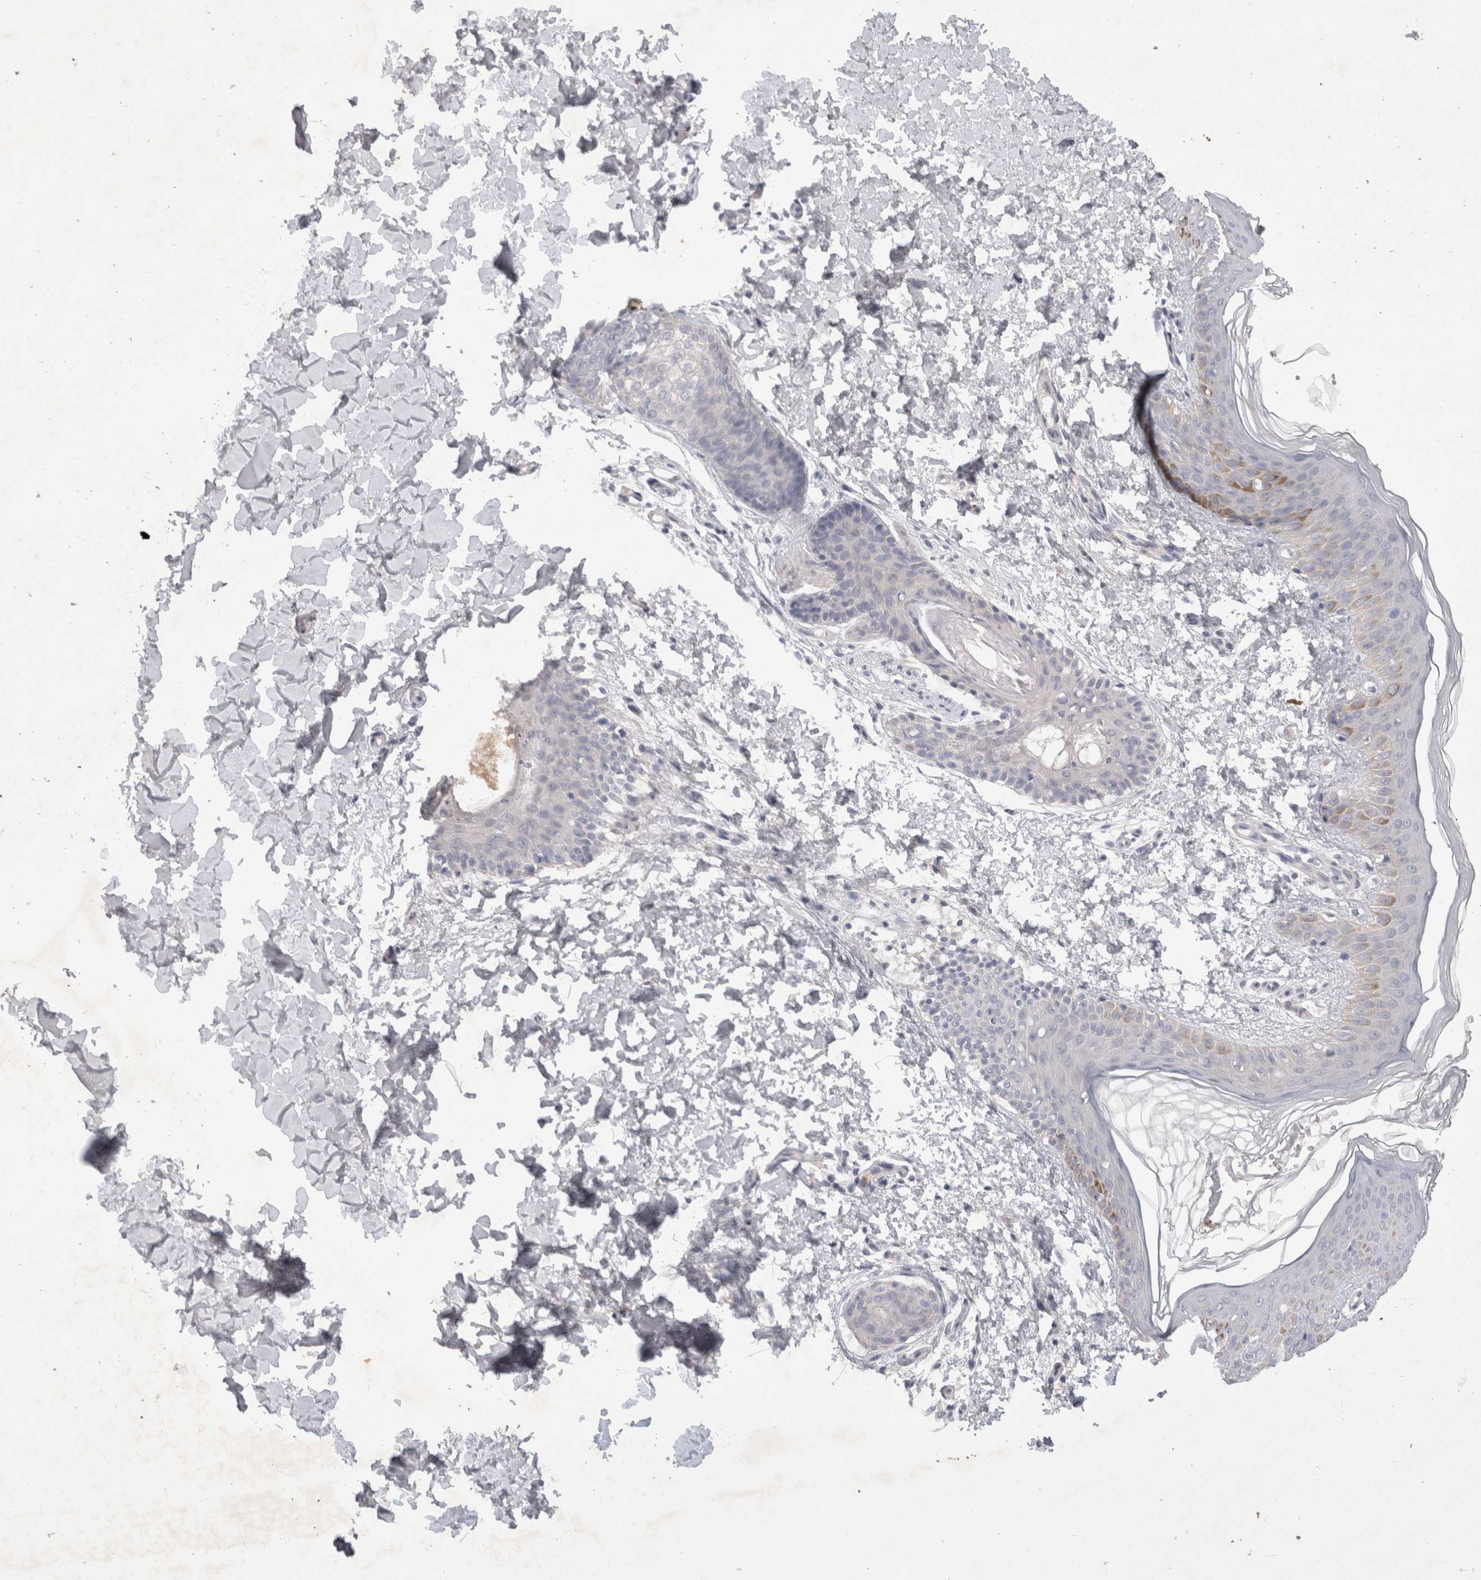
{"staining": {"intensity": "negative", "quantity": "none", "location": "none"}, "tissue": "skin", "cell_type": "Fibroblasts", "image_type": "normal", "snomed": [{"axis": "morphology", "description": "Normal tissue, NOS"}, {"axis": "morphology", "description": "Neoplasm, benign, NOS"}, {"axis": "topography", "description": "Skin"}, {"axis": "topography", "description": "Soft tissue"}], "caption": "Immunohistochemical staining of benign human skin demonstrates no significant expression in fibroblasts.", "gene": "BZW2", "patient": {"sex": "male", "age": 26}}